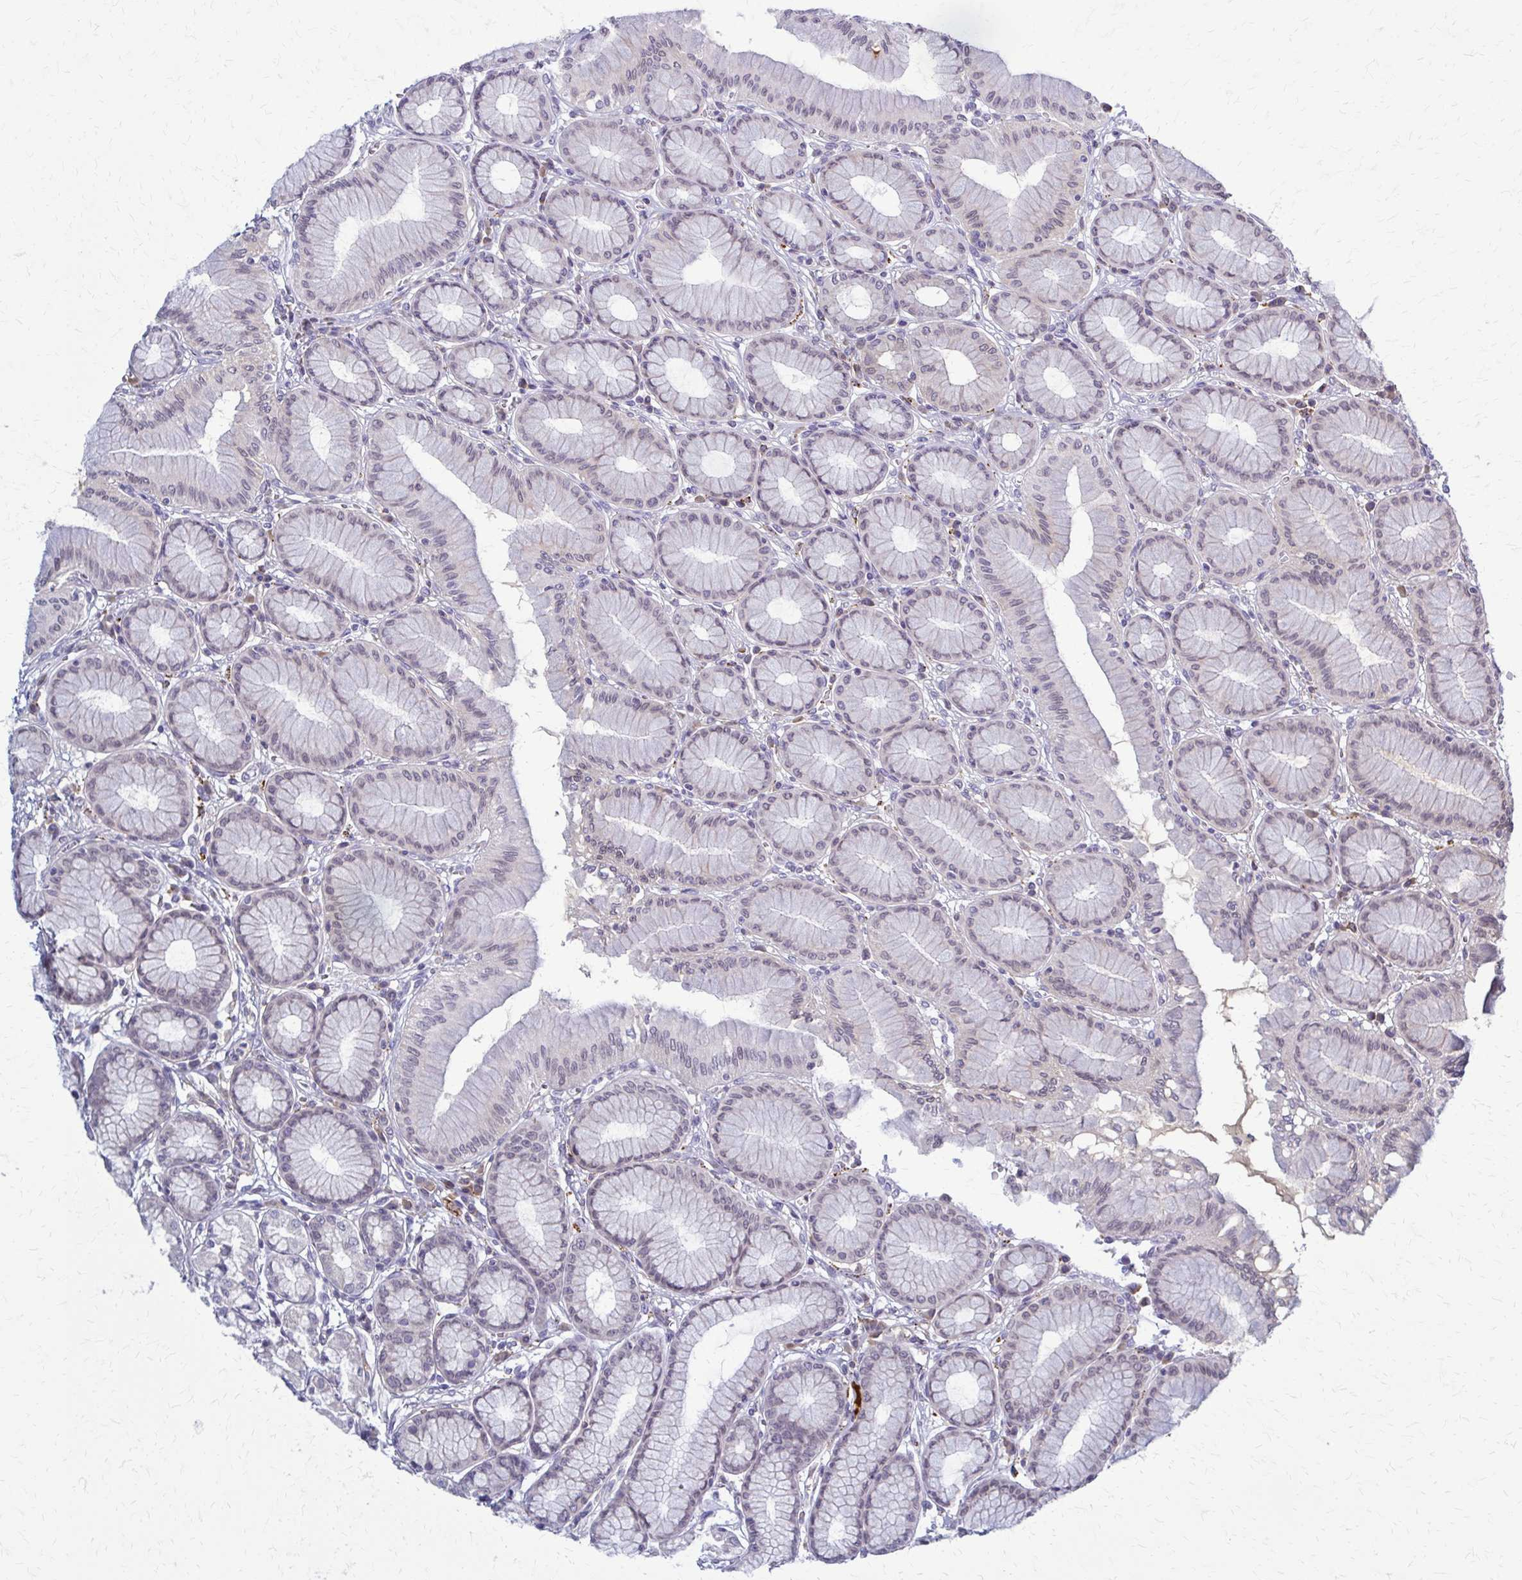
{"staining": {"intensity": "negative", "quantity": "none", "location": "none"}, "tissue": "stomach", "cell_type": "Glandular cells", "image_type": "normal", "snomed": [{"axis": "morphology", "description": "Normal tissue, NOS"}, {"axis": "topography", "description": "Stomach"}, {"axis": "topography", "description": "Stomach, lower"}], "caption": "DAB immunohistochemical staining of normal human stomach shows no significant staining in glandular cells. The staining was performed using DAB to visualize the protein expression in brown, while the nuclei were stained in blue with hematoxylin (Magnification: 20x).", "gene": "MCRIP2", "patient": {"sex": "male", "age": 76}}